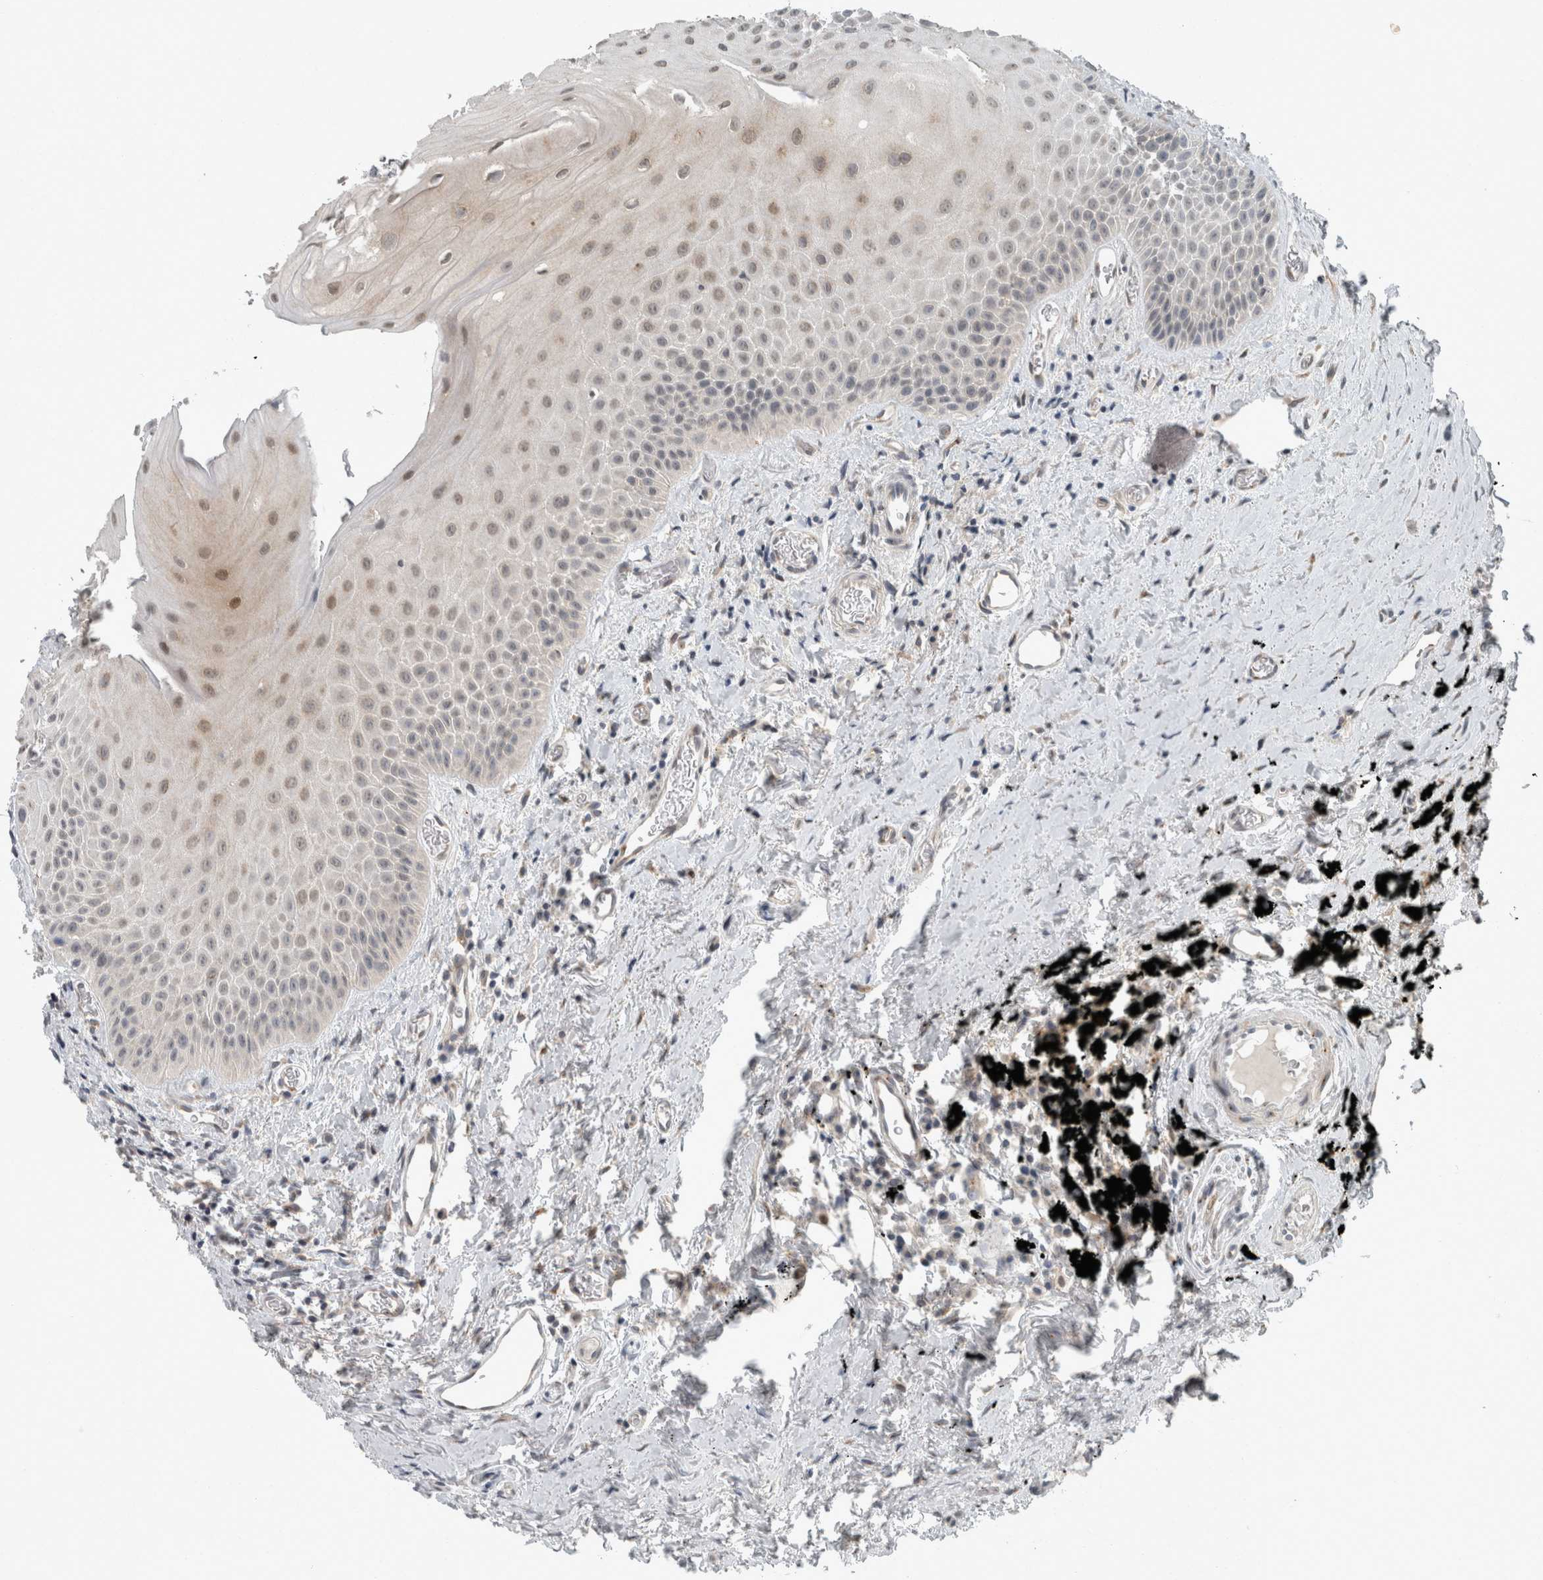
{"staining": {"intensity": "weak", "quantity": "<25%", "location": "cytoplasmic/membranous"}, "tissue": "oral mucosa", "cell_type": "Squamous epithelial cells", "image_type": "normal", "snomed": [{"axis": "morphology", "description": "Normal tissue, NOS"}, {"axis": "topography", "description": "Oral tissue"}], "caption": "Immunohistochemistry (IHC) of benign human oral mucosa shows no staining in squamous epithelial cells. (DAB (3,3'-diaminobenzidine) immunohistochemistry with hematoxylin counter stain).", "gene": "KIF1C", "patient": {"sex": "male", "age": 66}}